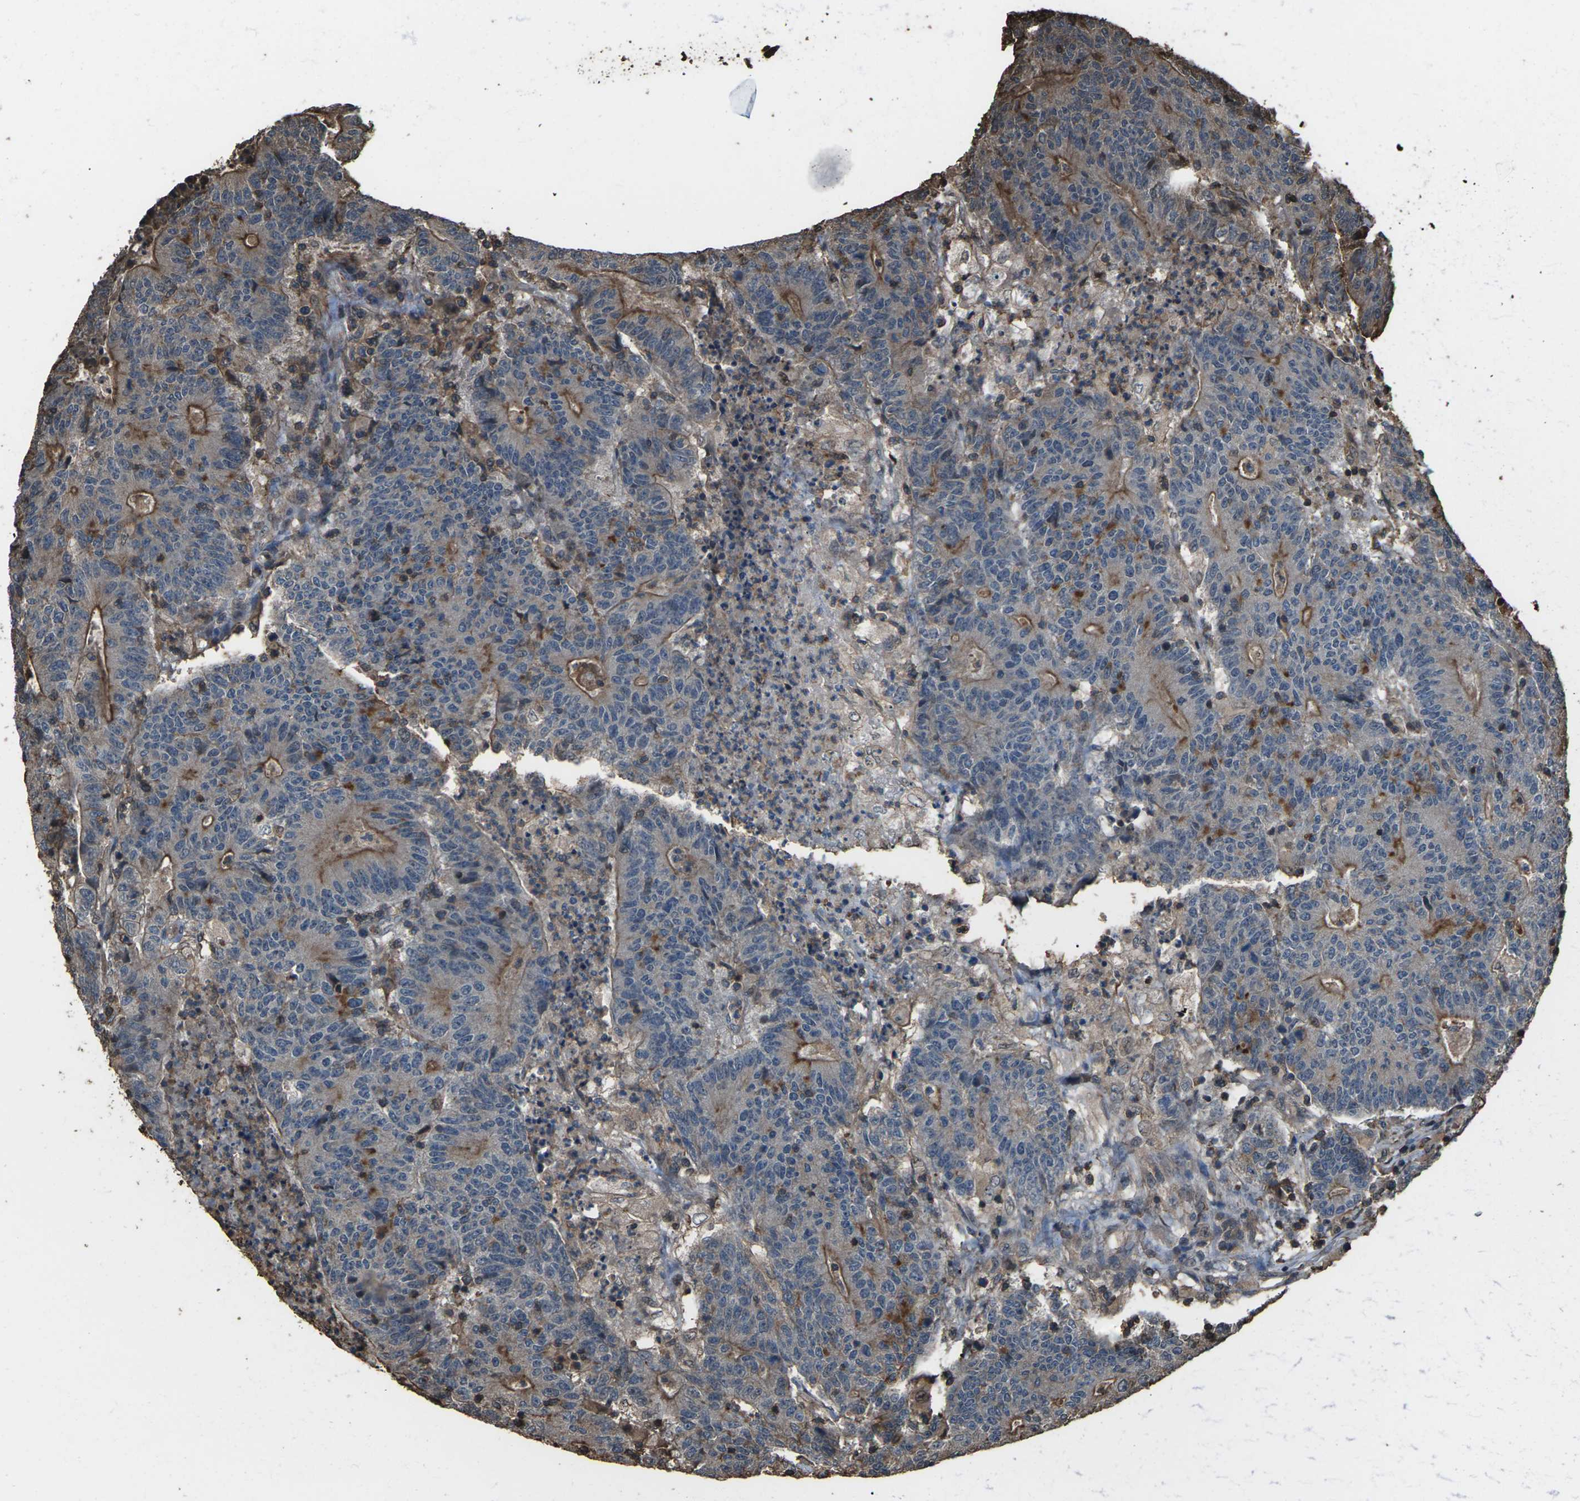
{"staining": {"intensity": "strong", "quantity": "25%-75%", "location": "cytoplasmic/membranous"}, "tissue": "colorectal cancer", "cell_type": "Tumor cells", "image_type": "cancer", "snomed": [{"axis": "morphology", "description": "Normal tissue, NOS"}, {"axis": "morphology", "description": "Adenocarcinoma, NOS"}, {"axis": "topography", "description": "Colon"}], "caption": "Strong cytoplasmic/membranous staining for a protein is identified in approximately 25%-75% of tumor cells of colorectal adenocarcinoma using immunohistochemistry.", "gene": "DHPS", "patient": {"sex": "female", "age": 75}}